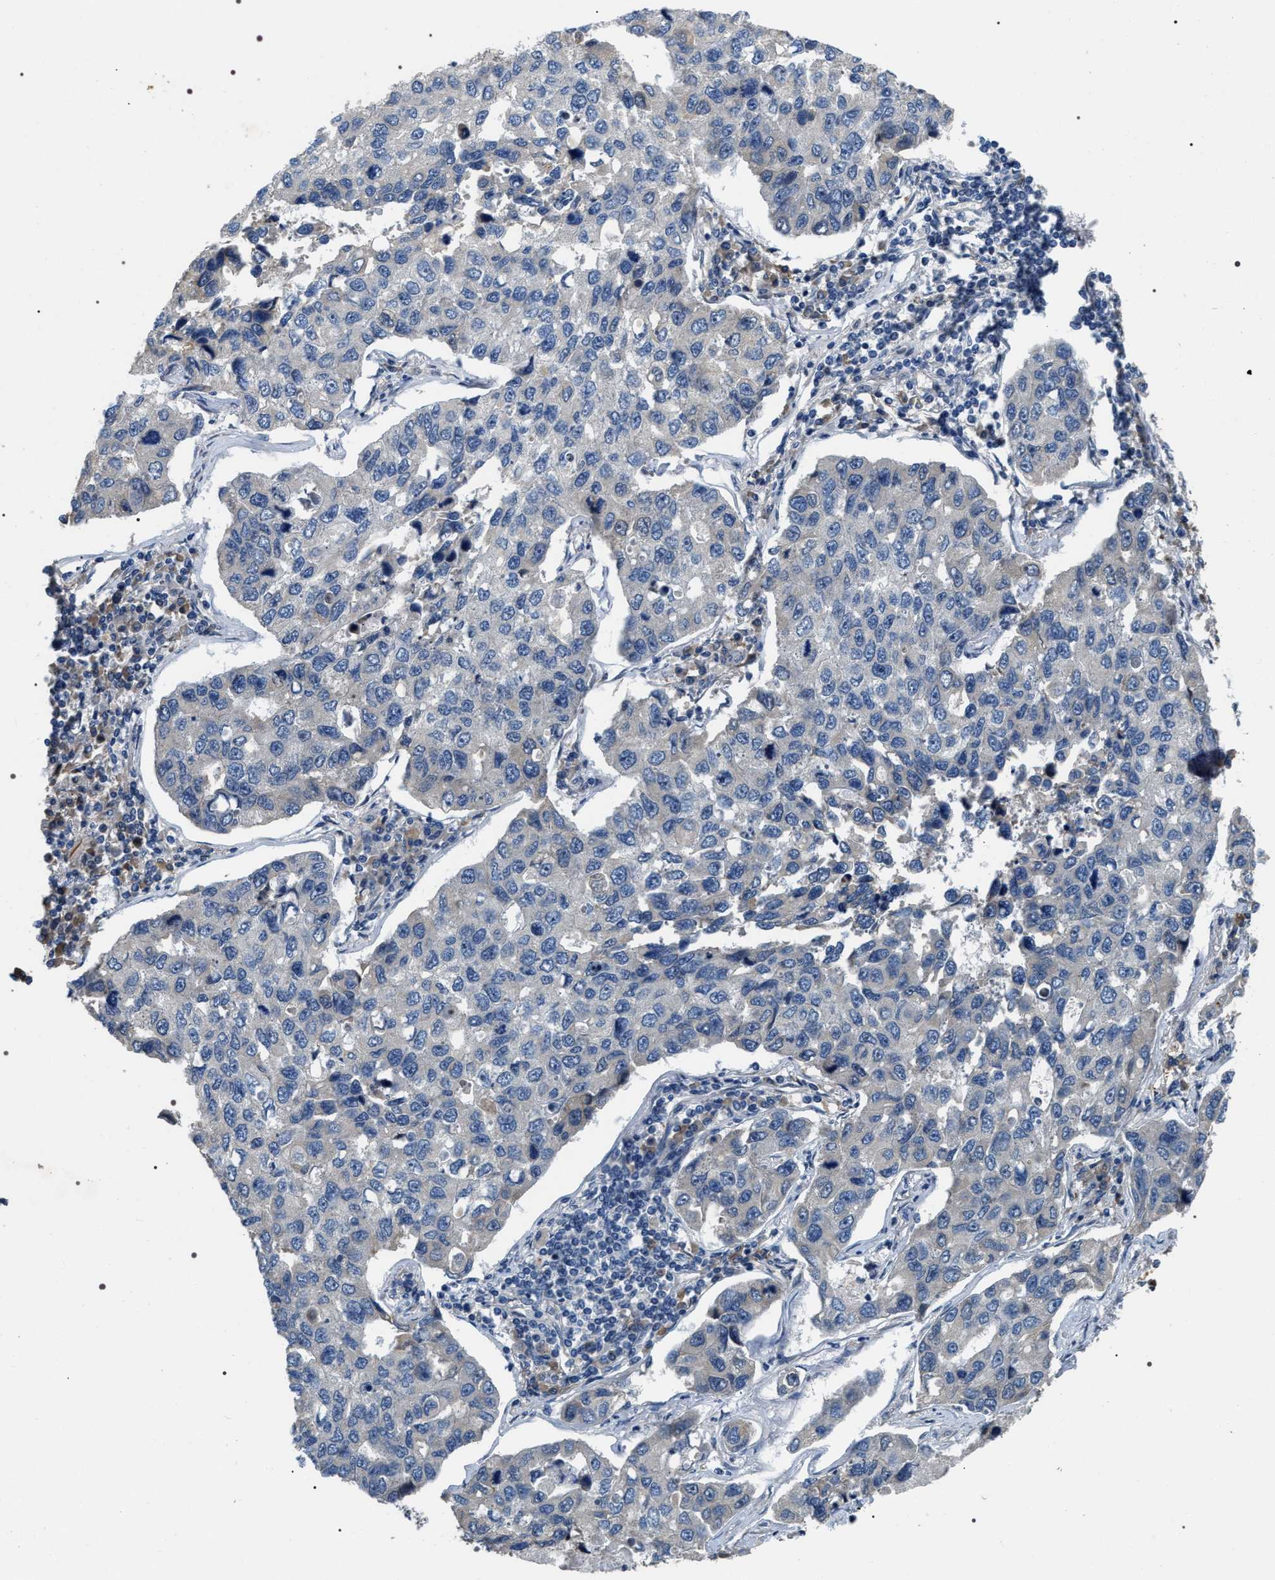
{"staining": {"intensity": "negative", "quantity": "none", "location": "none"}, "tissue": "lung cancer", "cell_type": "Tumor cells", "image_type": "cancer", "snomed": [{"axis": "morphology", "description": "Adenocarcinoma, NOS"}, {"axis": "topography", "description": "Lung"}], "caption": "Photomicrograph shows no protein expression in tumor cells of lung adenocarcinoma tissue.", "gene": "IFT81", "patient": {"sex": "male", "age": 64}}